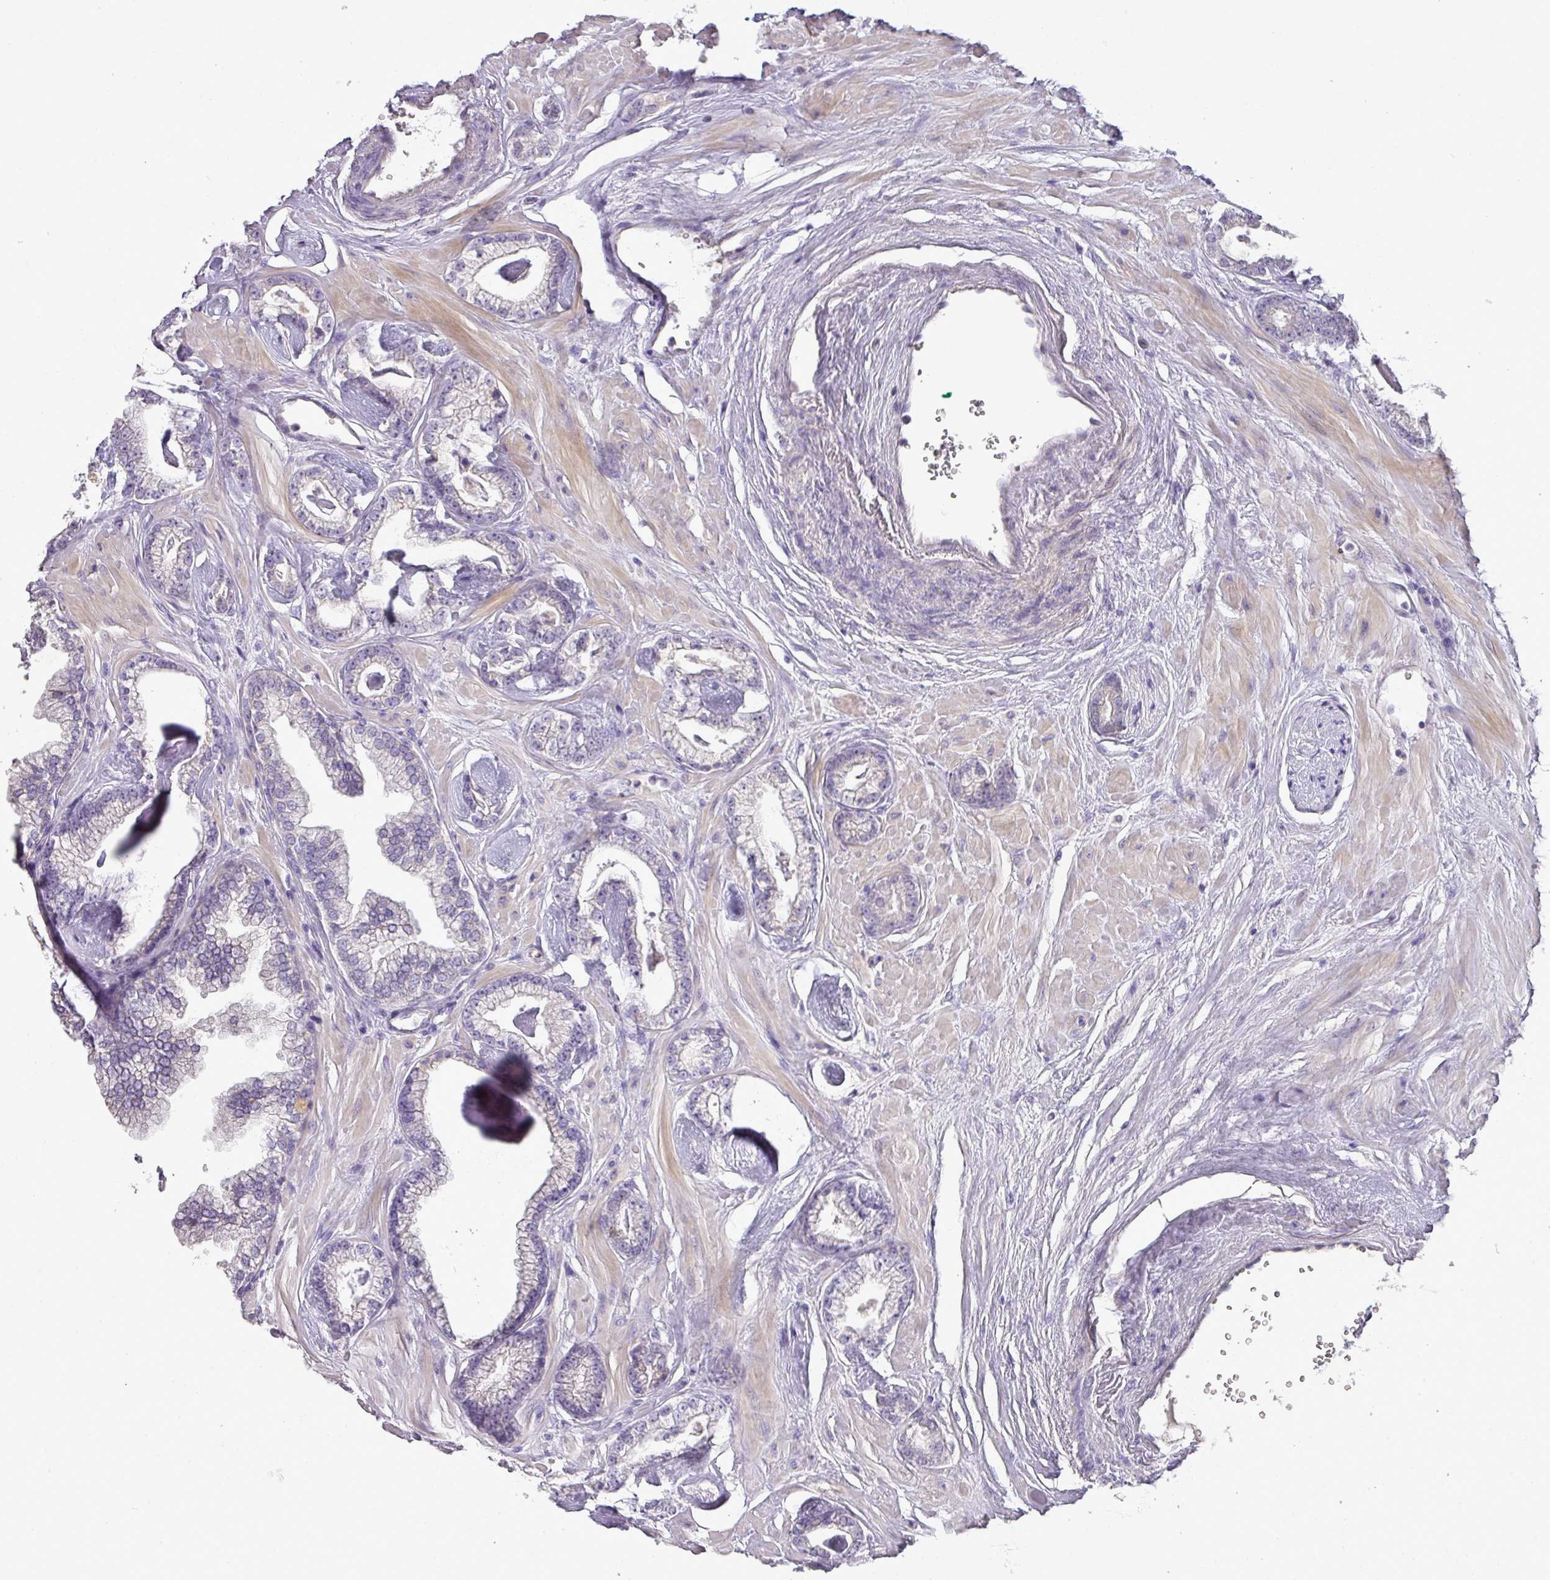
{"staining": {"intensity": "negative", "quantity": "none", "location": "none"}, "tissue": "prostate cancer", "cell_type": "Tumor cells", "image_type": "cancer", "snomed": [{"axis": "morphology", "description": "Adenocarcinoma, Low grade"}, {"axis": "topography", "description": "Prostate"}], "caption": "Tumor cells show no significant expression in prostate cancer. (DAB (3,3'-diaminobenzidine) IHC with hematoxylin counter stain).", "gene": "BRINP2", "patient": {"sex": "male", "age": 60}}